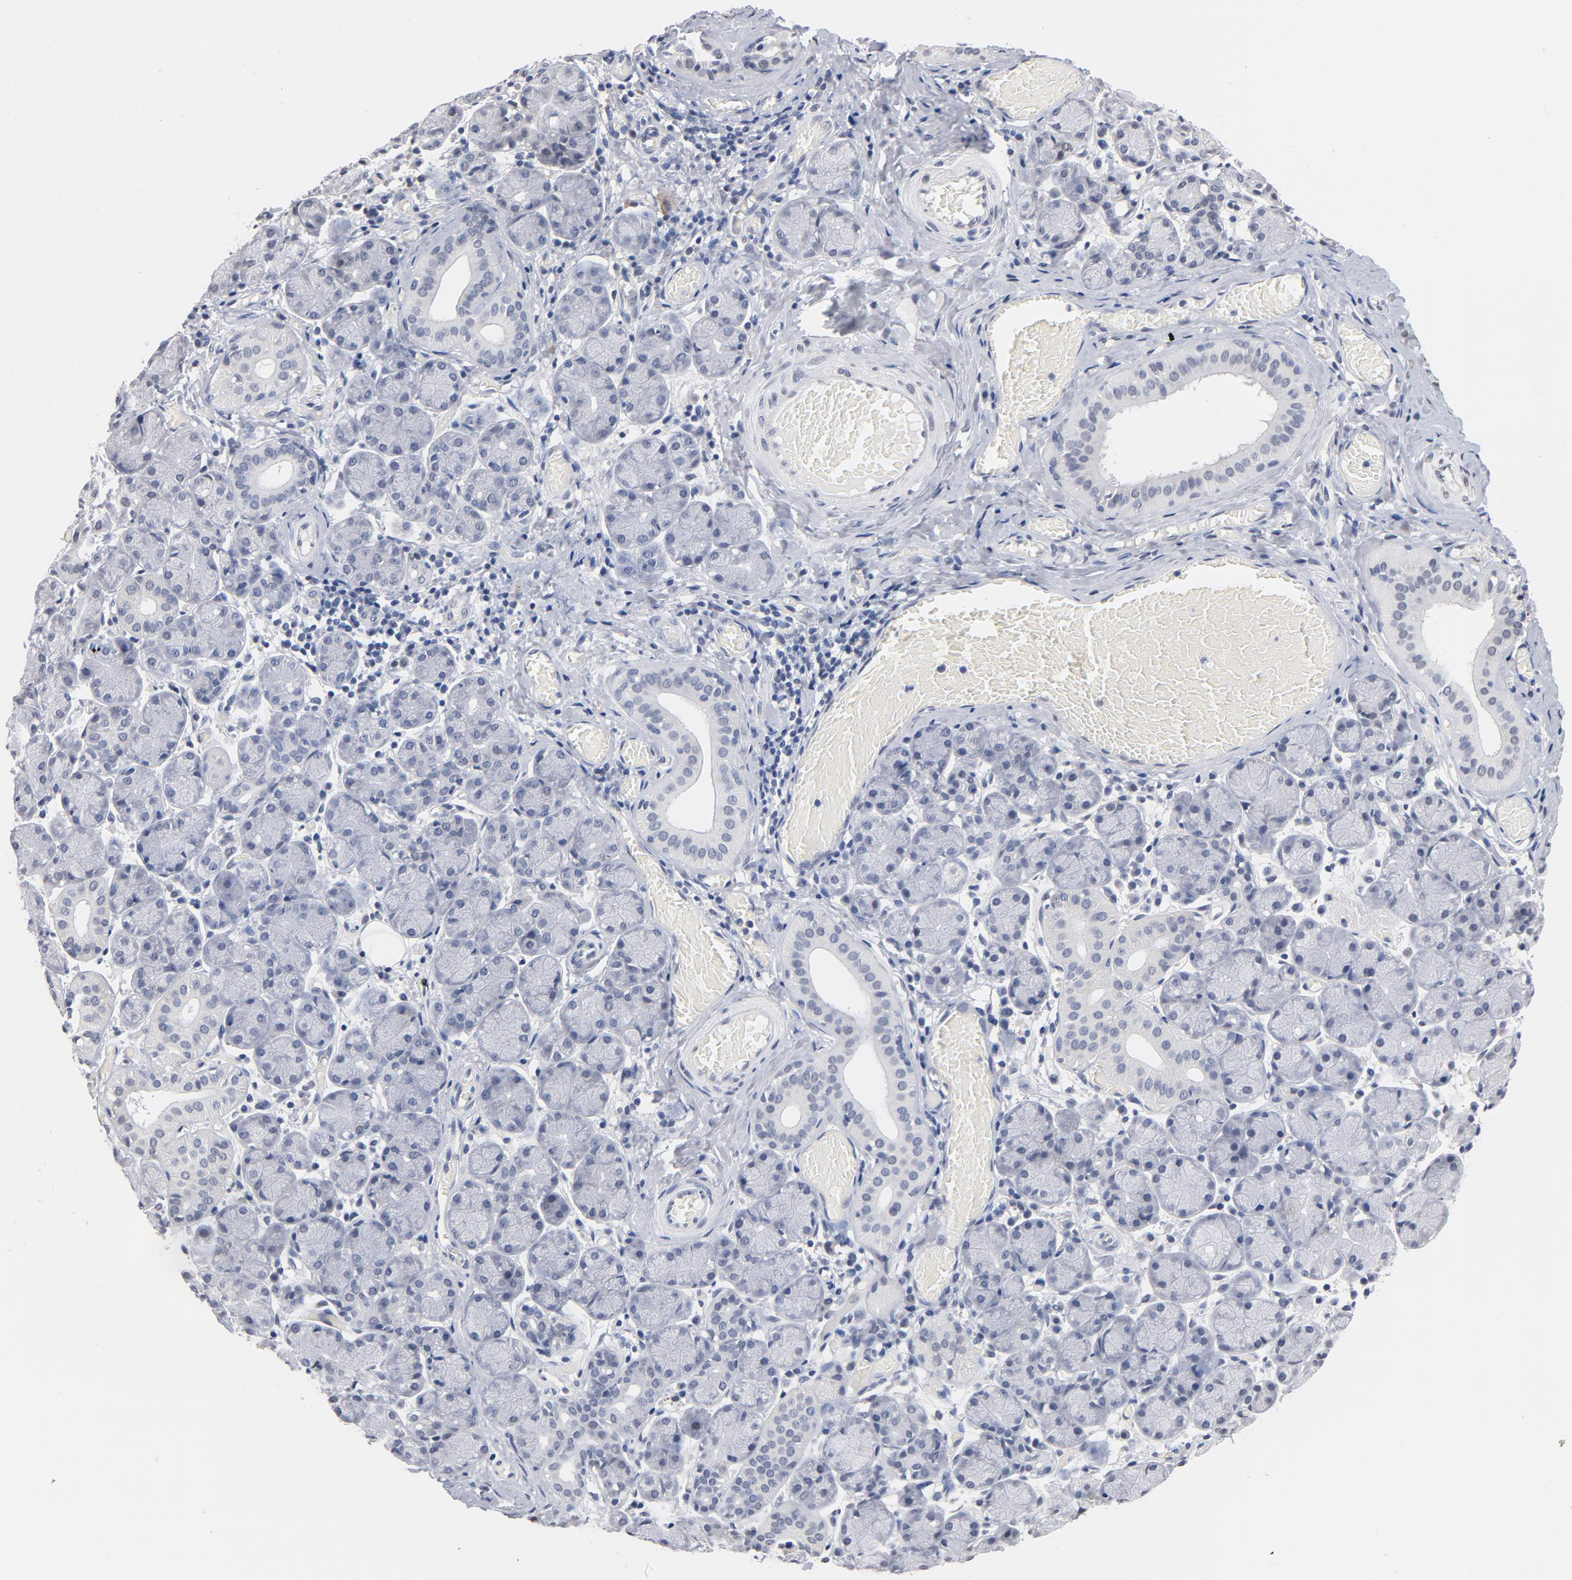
{"staining": {"intensity": "negative", "quantity": "none", "location": "none"}, "tissue": "salivary gland", "cell_type": "Glandular cells", "image_type": "normal", "snomed": [{"axis": "morphology", "description": "Normal tissue, NOS"}, {"axis": "topography", "description": "Salivary gland"}], "caption": "The immunohistochemistry micrograph has no significant staining in glandular cells of salivary gland. (IHC, brightfield microscopy, high magnification).", "gene": "RBM3", "patient": {"sex": "female", "age": 24}}